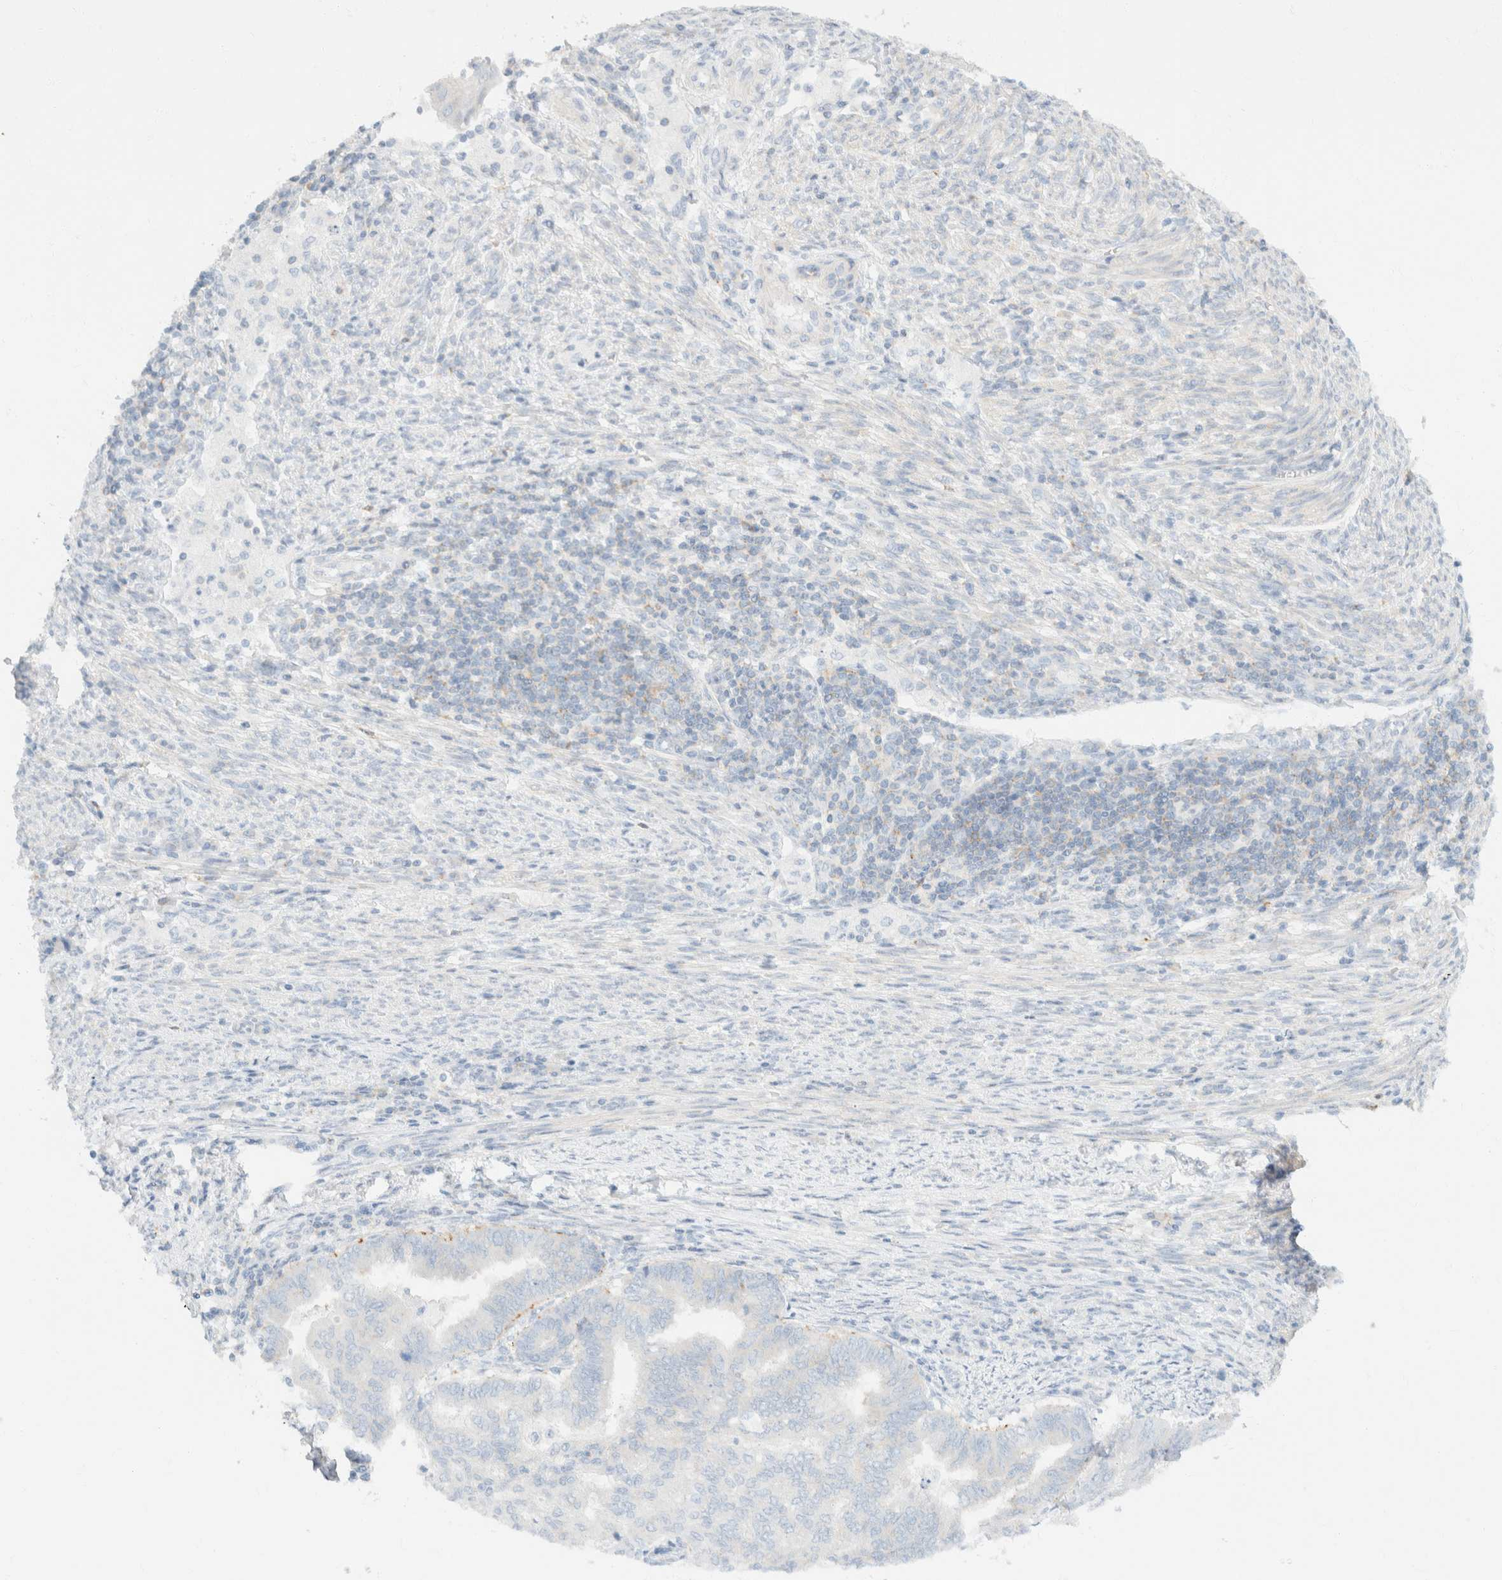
{"staining": {"intensity": "negative", "quantity": "none", "location": "none"}, "tissue": "endometrial cancer", "cell_type": "Tumor cells", "image_type": "cancer", "snomed": [{"axis": "morphology", "description": "Polyp, NOS"}, {"axis": "morphology", "description": "Adenocarcinoma, NOS"}, {"axis": "morphology", "description": "Adenoma, NOS"}, {"axis": "topography", "description": "Endometrium"}], "caption": "High power microscopy image of an immunohistochemistry histopathology image of endometrial cancer (polyp), revealing no significant expression in tumor cells.", "gene": "SH3GLB2", "patient": {"sex": "female", "age": 79}}